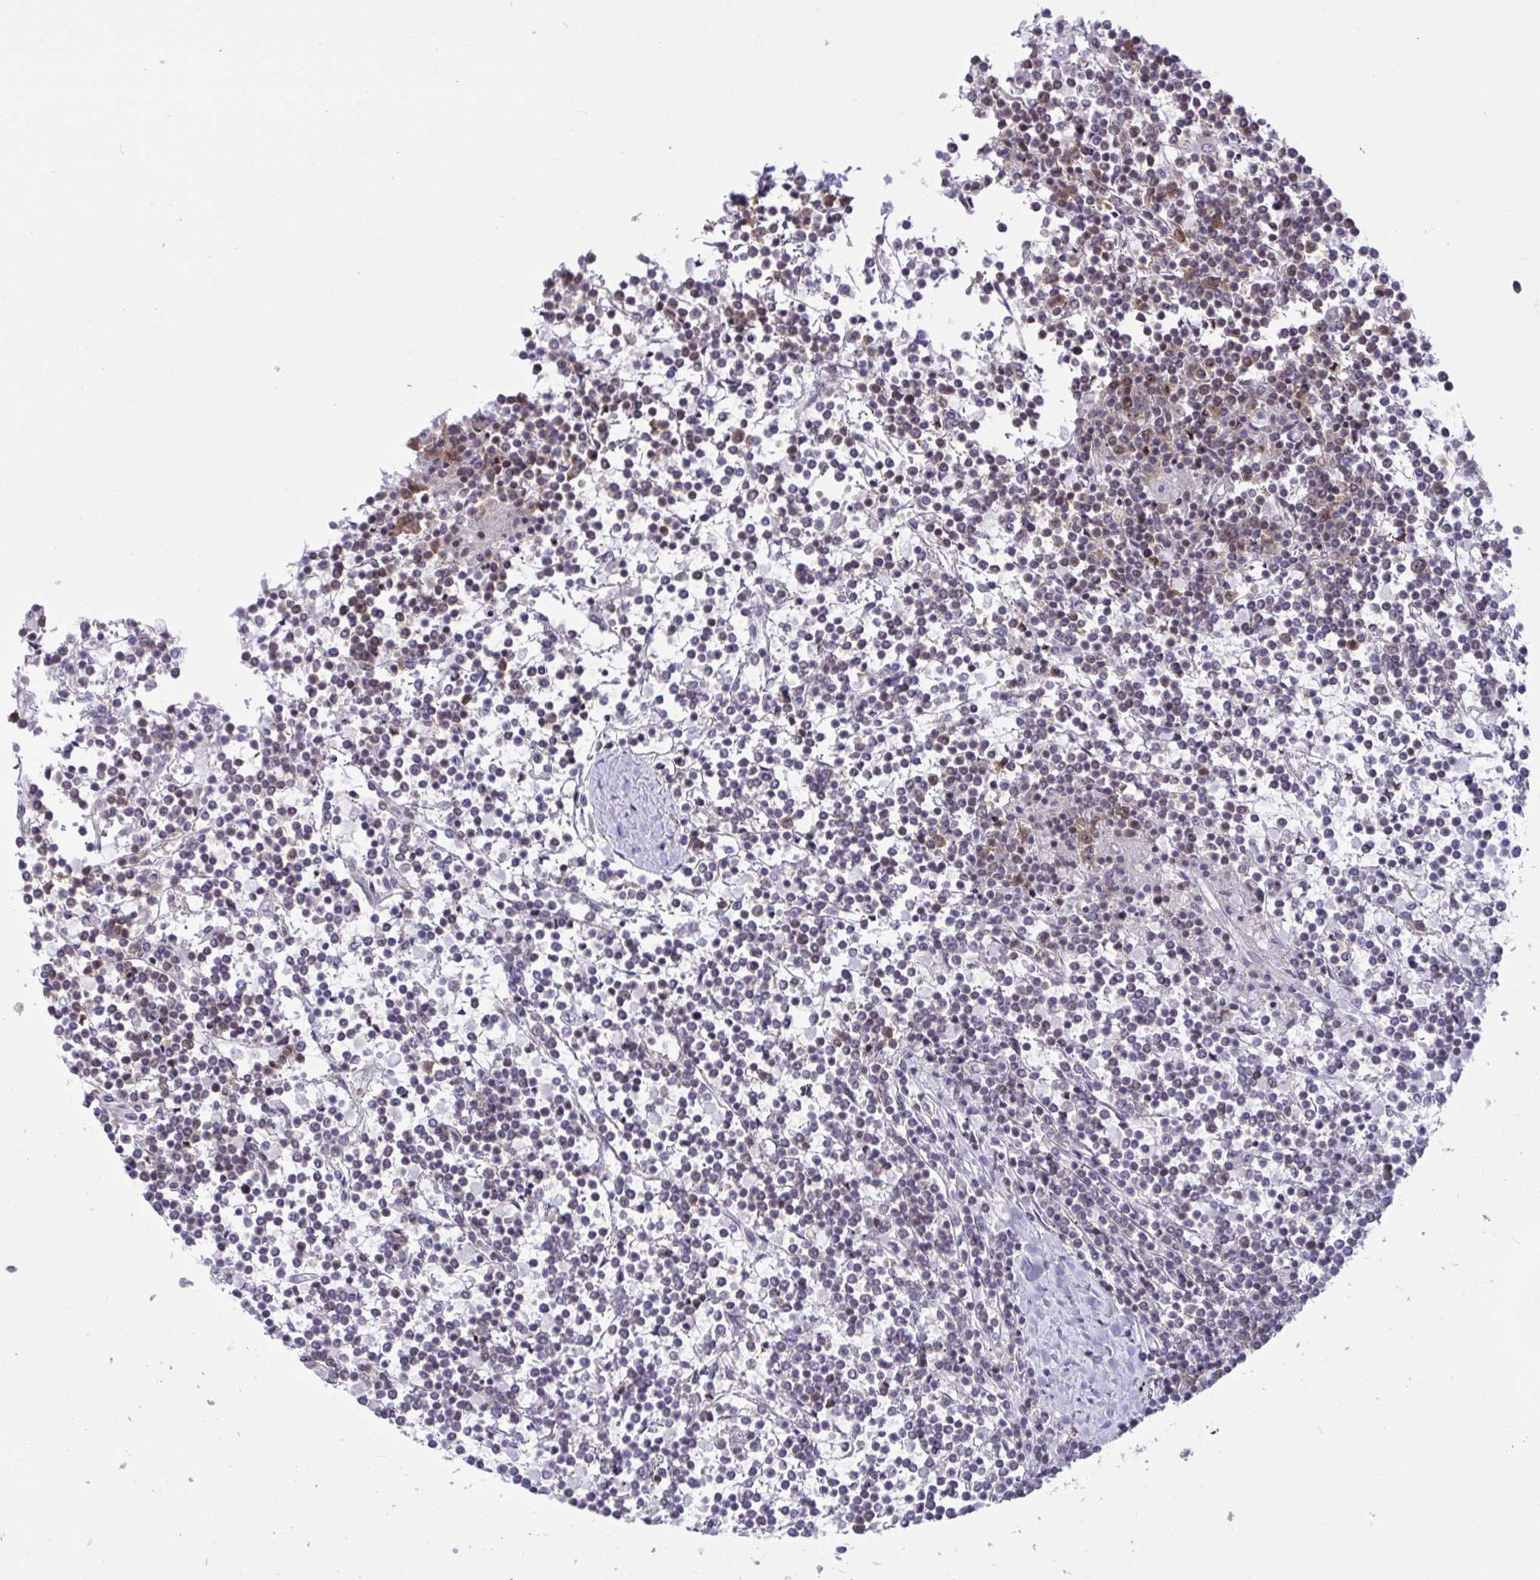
{"staining": {"intensity": "weak", "quantity": "<25%", "location": "nuclear"}, "tissue": "lymphoma", "cell_type": "Tumor cells", "image_type": "cancer", "snomed": [{"axis": "morphology", "description": "Malignant lymphoma, non-Hodgkin's type, Low grade"}, {"axis": "topography", "description": "Spleen"}], "caption": "IHC of malignant lymphoma, non-Hodgkin's type (low-grade) displays no staining in tumor cells.", "gene": "SUPT16H", "patient": {"sex": "female", "age": 19}}